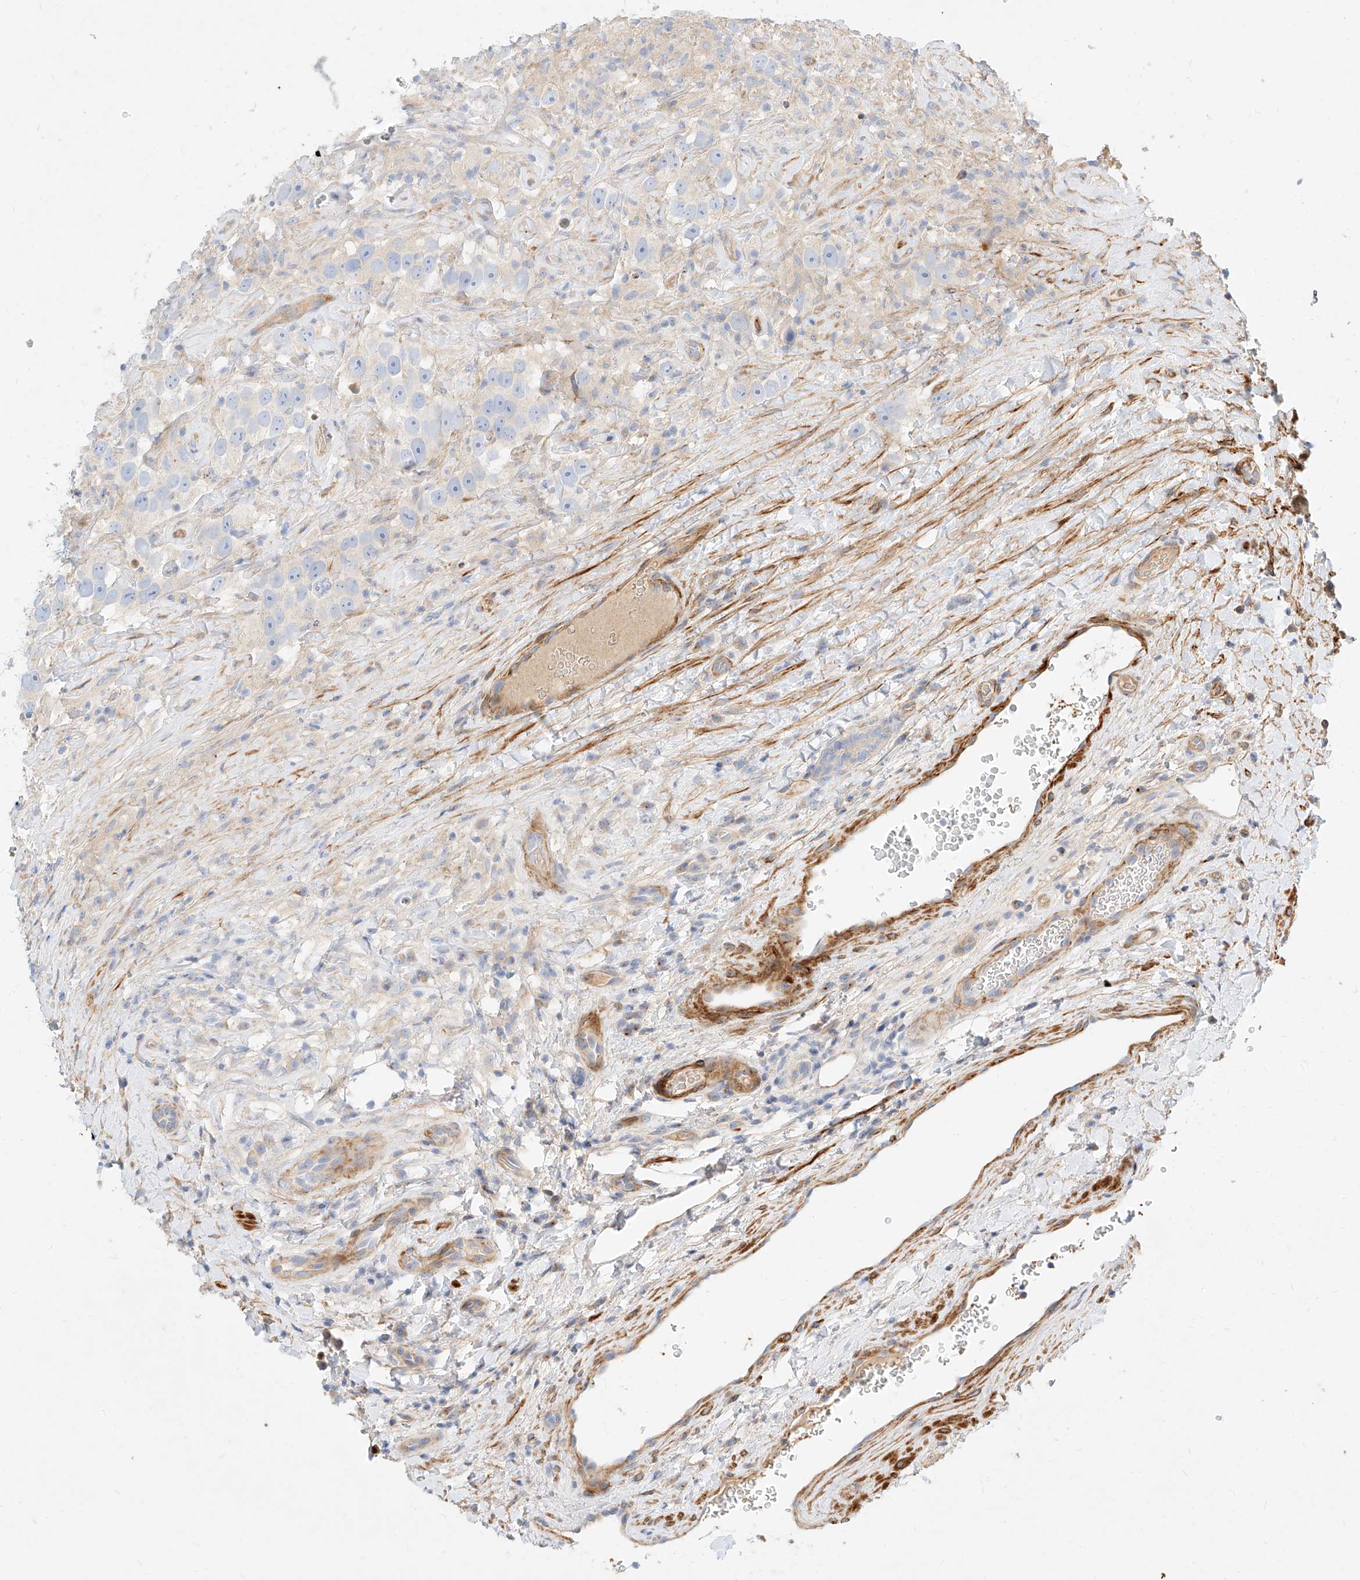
{"staining": {"intensity": "negative", "quantity": "none", "location": "none"}, "tissue": "testis cancer", "cell_type": "Tumor cells", "image_type": "cancer", "snomed": [{"axis": "morphology", "description": "Seminoma, NOS"}, {"axis": "topography", "description": "Testis"}], "caption": "This micrograph is of testis seminoma stained with immunohistochemistry (IHC) to label a protein in brown with the nuclei are counter-stained blue. There is no positivity in tumor cells. The staining was performed using DAB (3,3'-diaminobenzidine) to visualize the protein expression in brown, while the nuclei were stained in blue with hematoxylin (Magnification: 20x).", "gene": "KCNH5", "patient": {"sex": "male", "age": 49}}